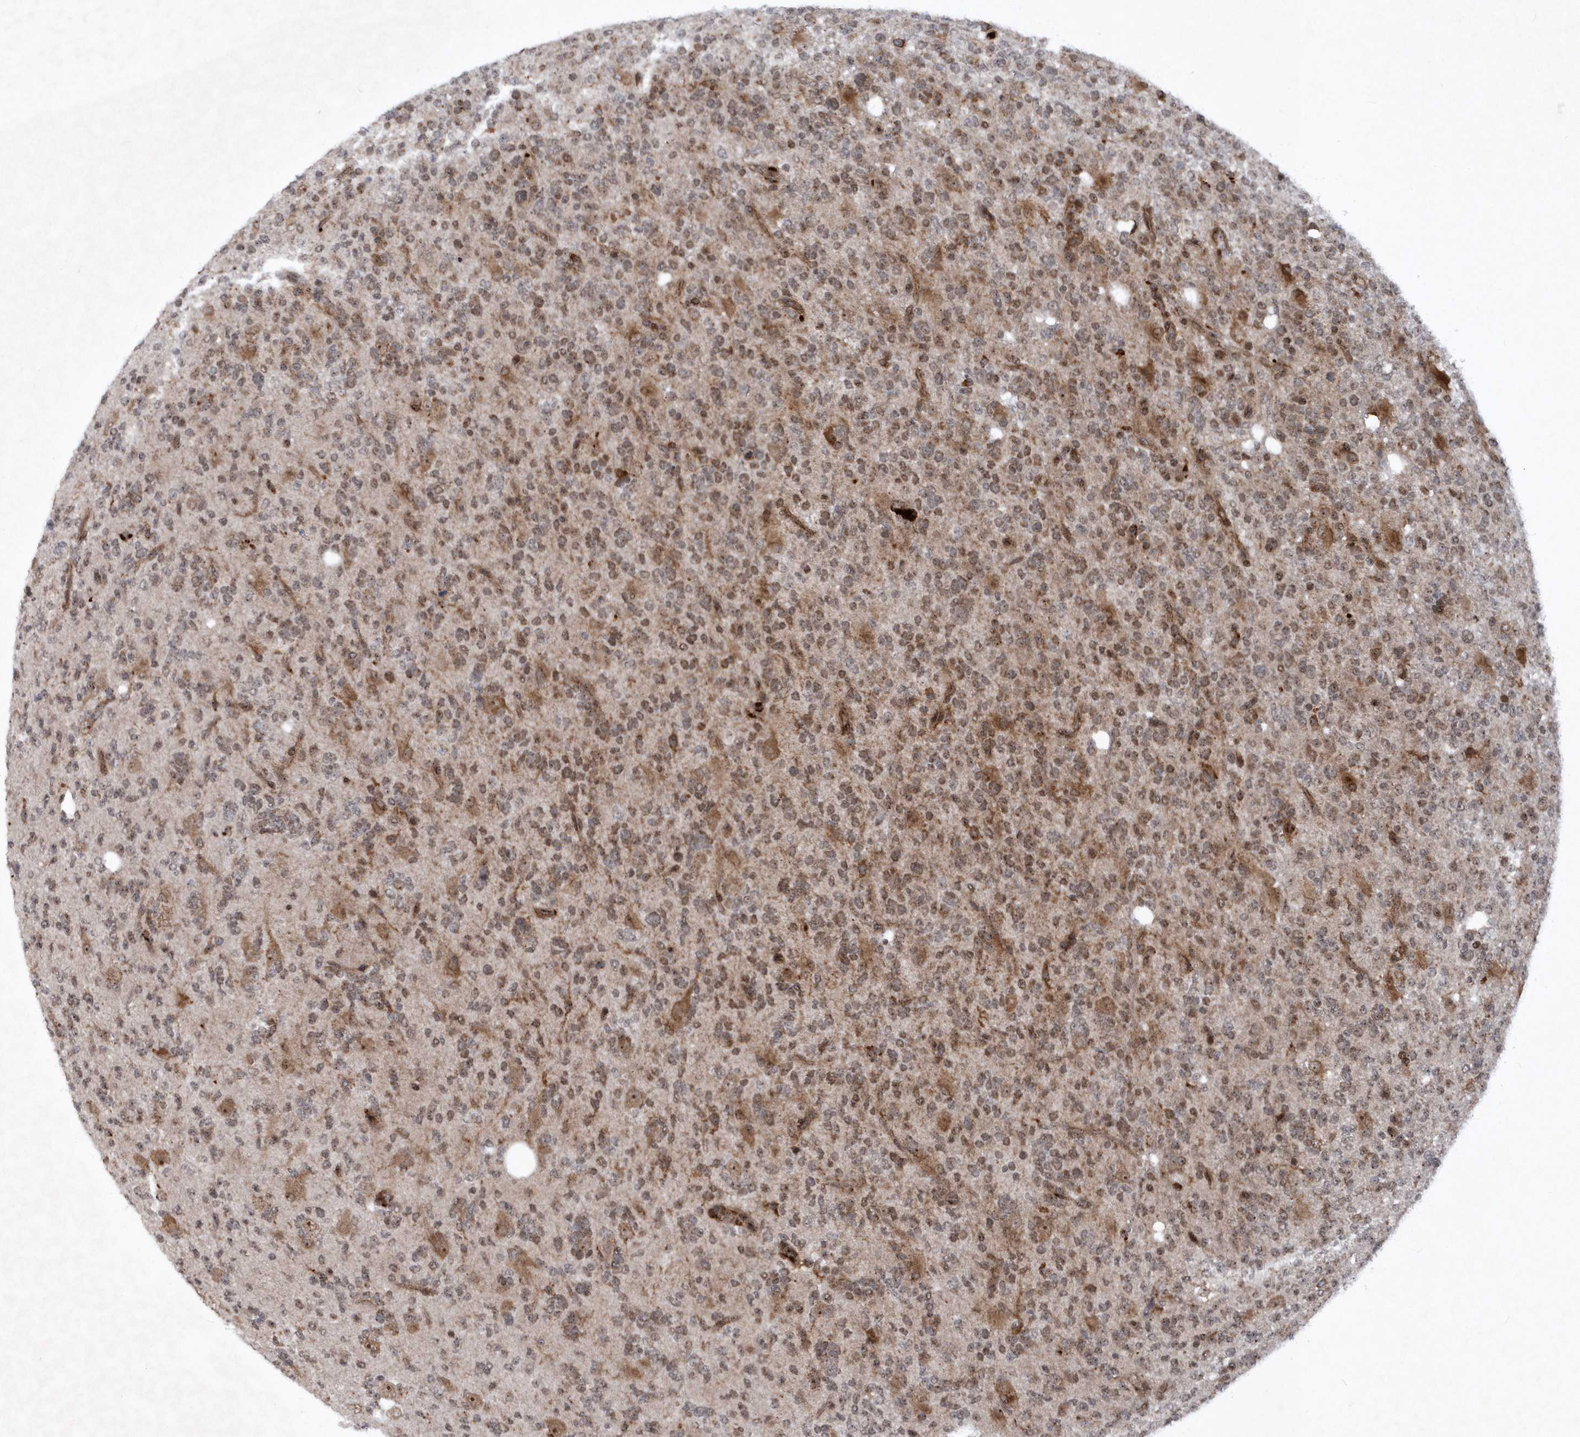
{"staining": {"intensity": "weak", "quantity": ">75%", "location": "cytoplasmic/membranous,nuclear"}, "tissue": "glioma", "cell_type": "Tumor cells", "image_type": "cancer", "snomed": [{"axis": "morphology", "description": "Glioma, malignant, High grade"}, {"axis": "topography", "description": "Brain"}], "caption": "Weak cytoplasmic/membranous and nuclear positivity for a protein is present in about >75% of tumor cells of high-grade glioma (malignant) using IHC.", "gene": "SOWAHB", "patient": {"sex": "female", "age": 62}}